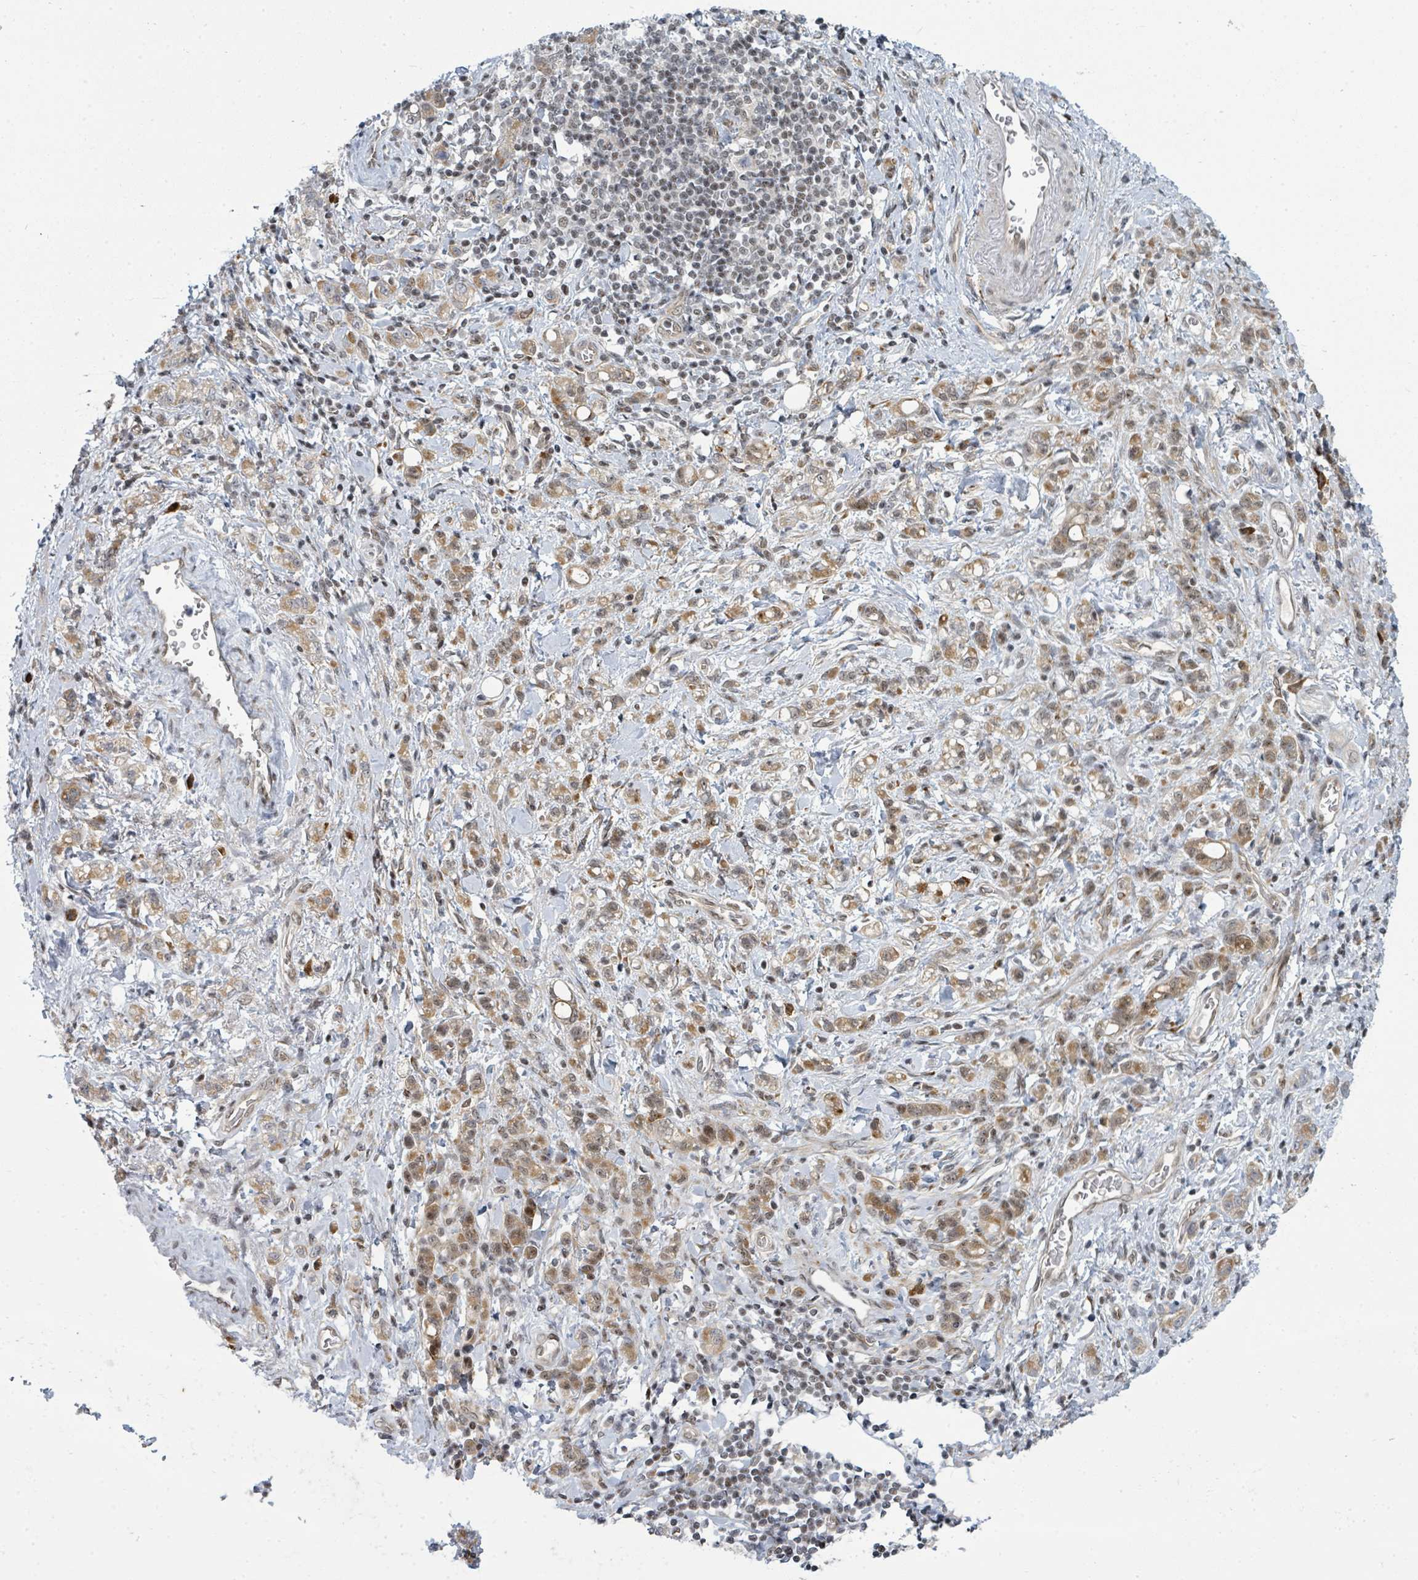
{"staining": {"intensity": "moderate", "quantity": ">75%", "location": "cytoplasmic/membranous"}, "tissue": "stomach cancer", "cell_type": "Tumor cells", "image_type": "cancer", "snomed": [{"axis": "morphology", "description": "Adenocarcinoma, NOS"}, {"axis": "topography", "description": "Stomach"}], "caption": "Moderate cytoplasmic/membranous expression is seen in approximately >75% of tumor cells in stomach cancer (adenocarcinoma).", "gene": "PSMG2", "patient": {"sex": "male", "age": 77}}